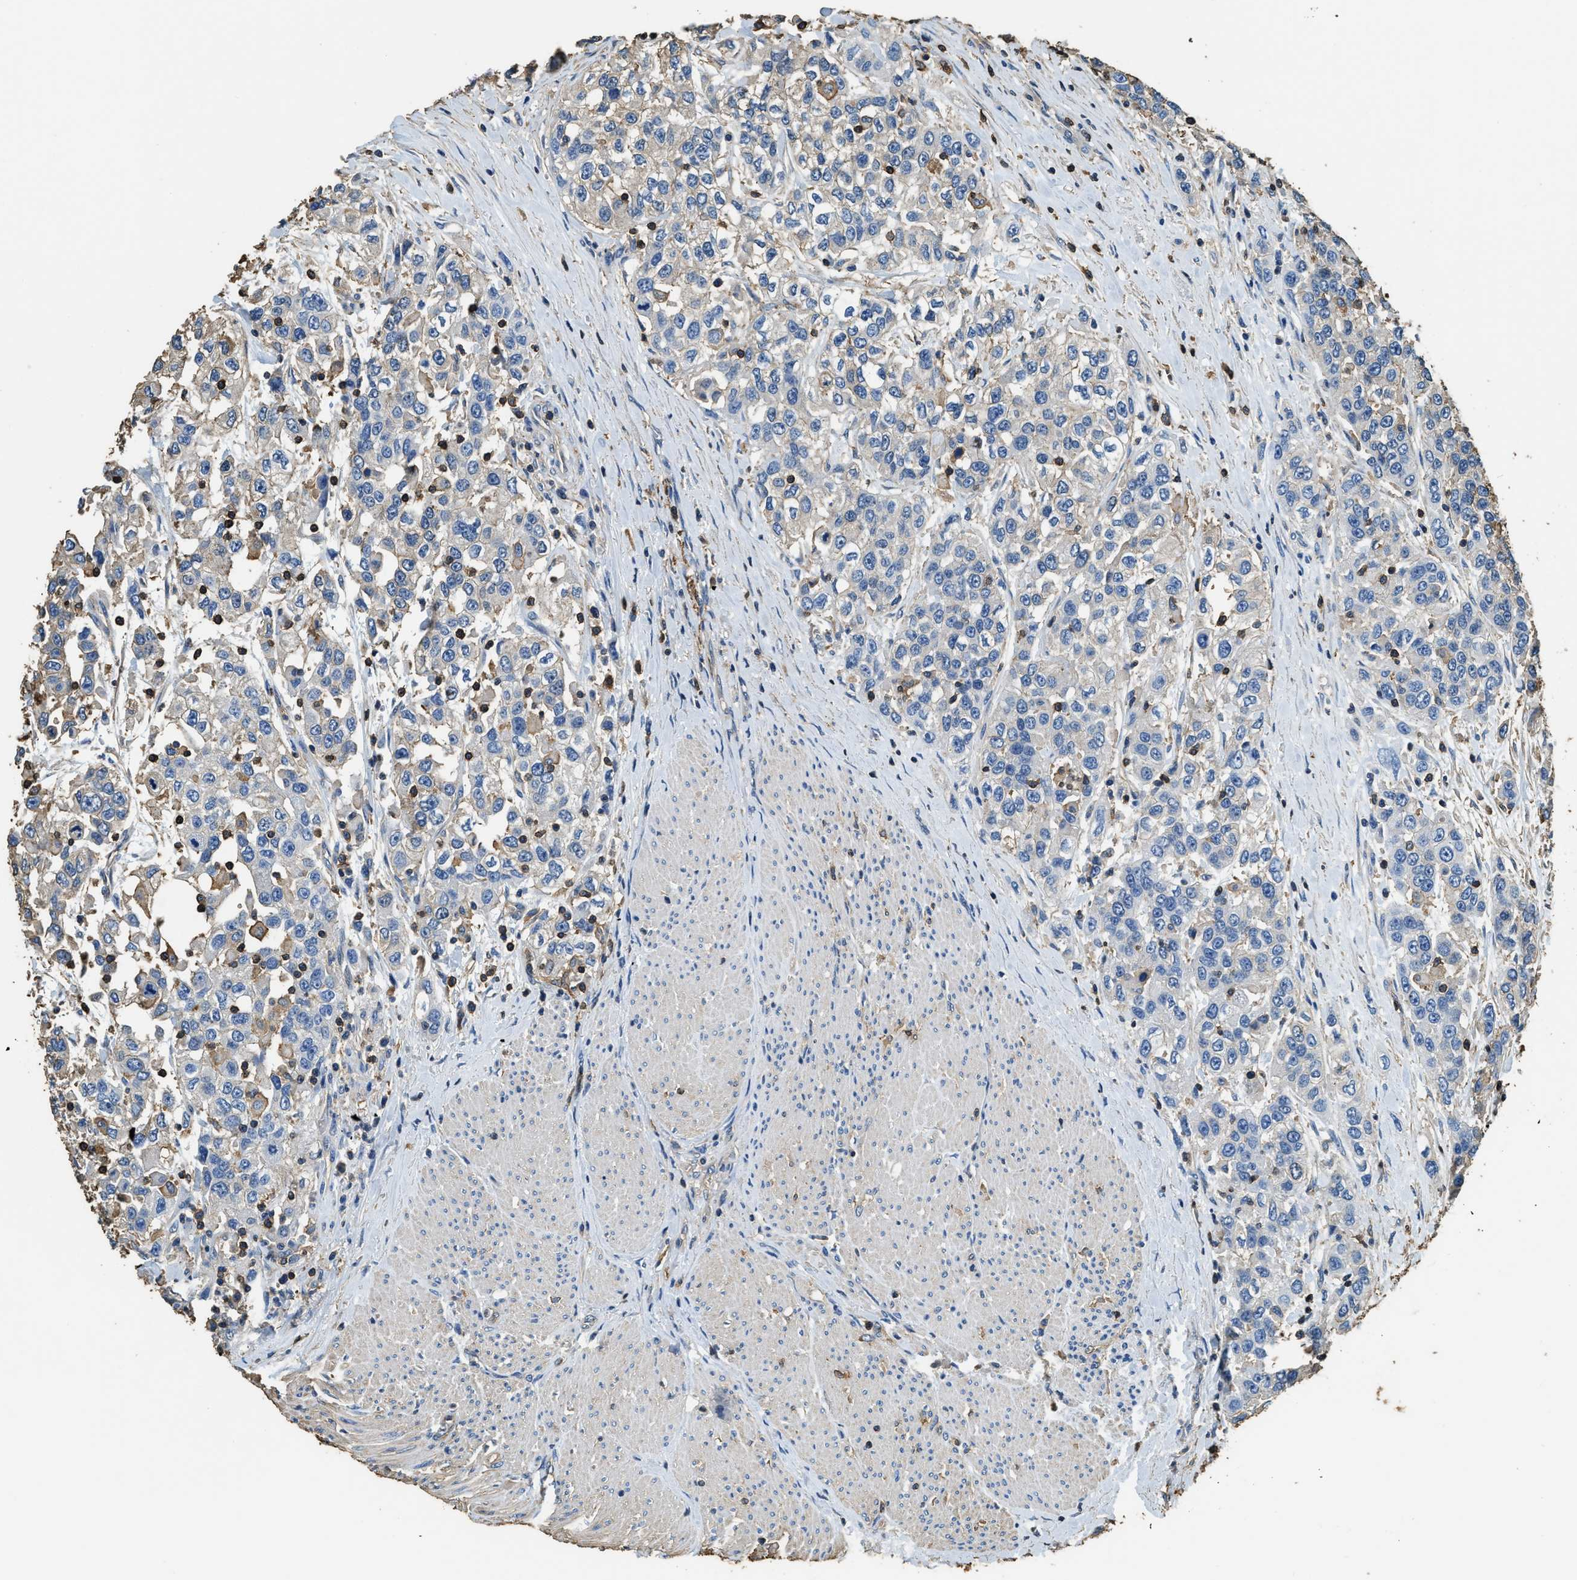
{"staining": {"intensity": "negative", "quantity": "none", "location": "none"}, "tissue": "urothelial cancer", "cell_type": "Tumor cells", "image_type": "cancer", "snomed": [{"axis": "morphology", "description": "Urothelial carcinoma, High grade"}, {"axis": "topography", "description": "Urinary bladder"}], "caption": "Immunohistochemistry micrograph of neoplastic tissue: human high-grade urothelial carcinoma stained with DAB shows no significant protein staining in tumor cells.", "gene": "ACCS", "patient": {"sex": "female", "age": 80}}